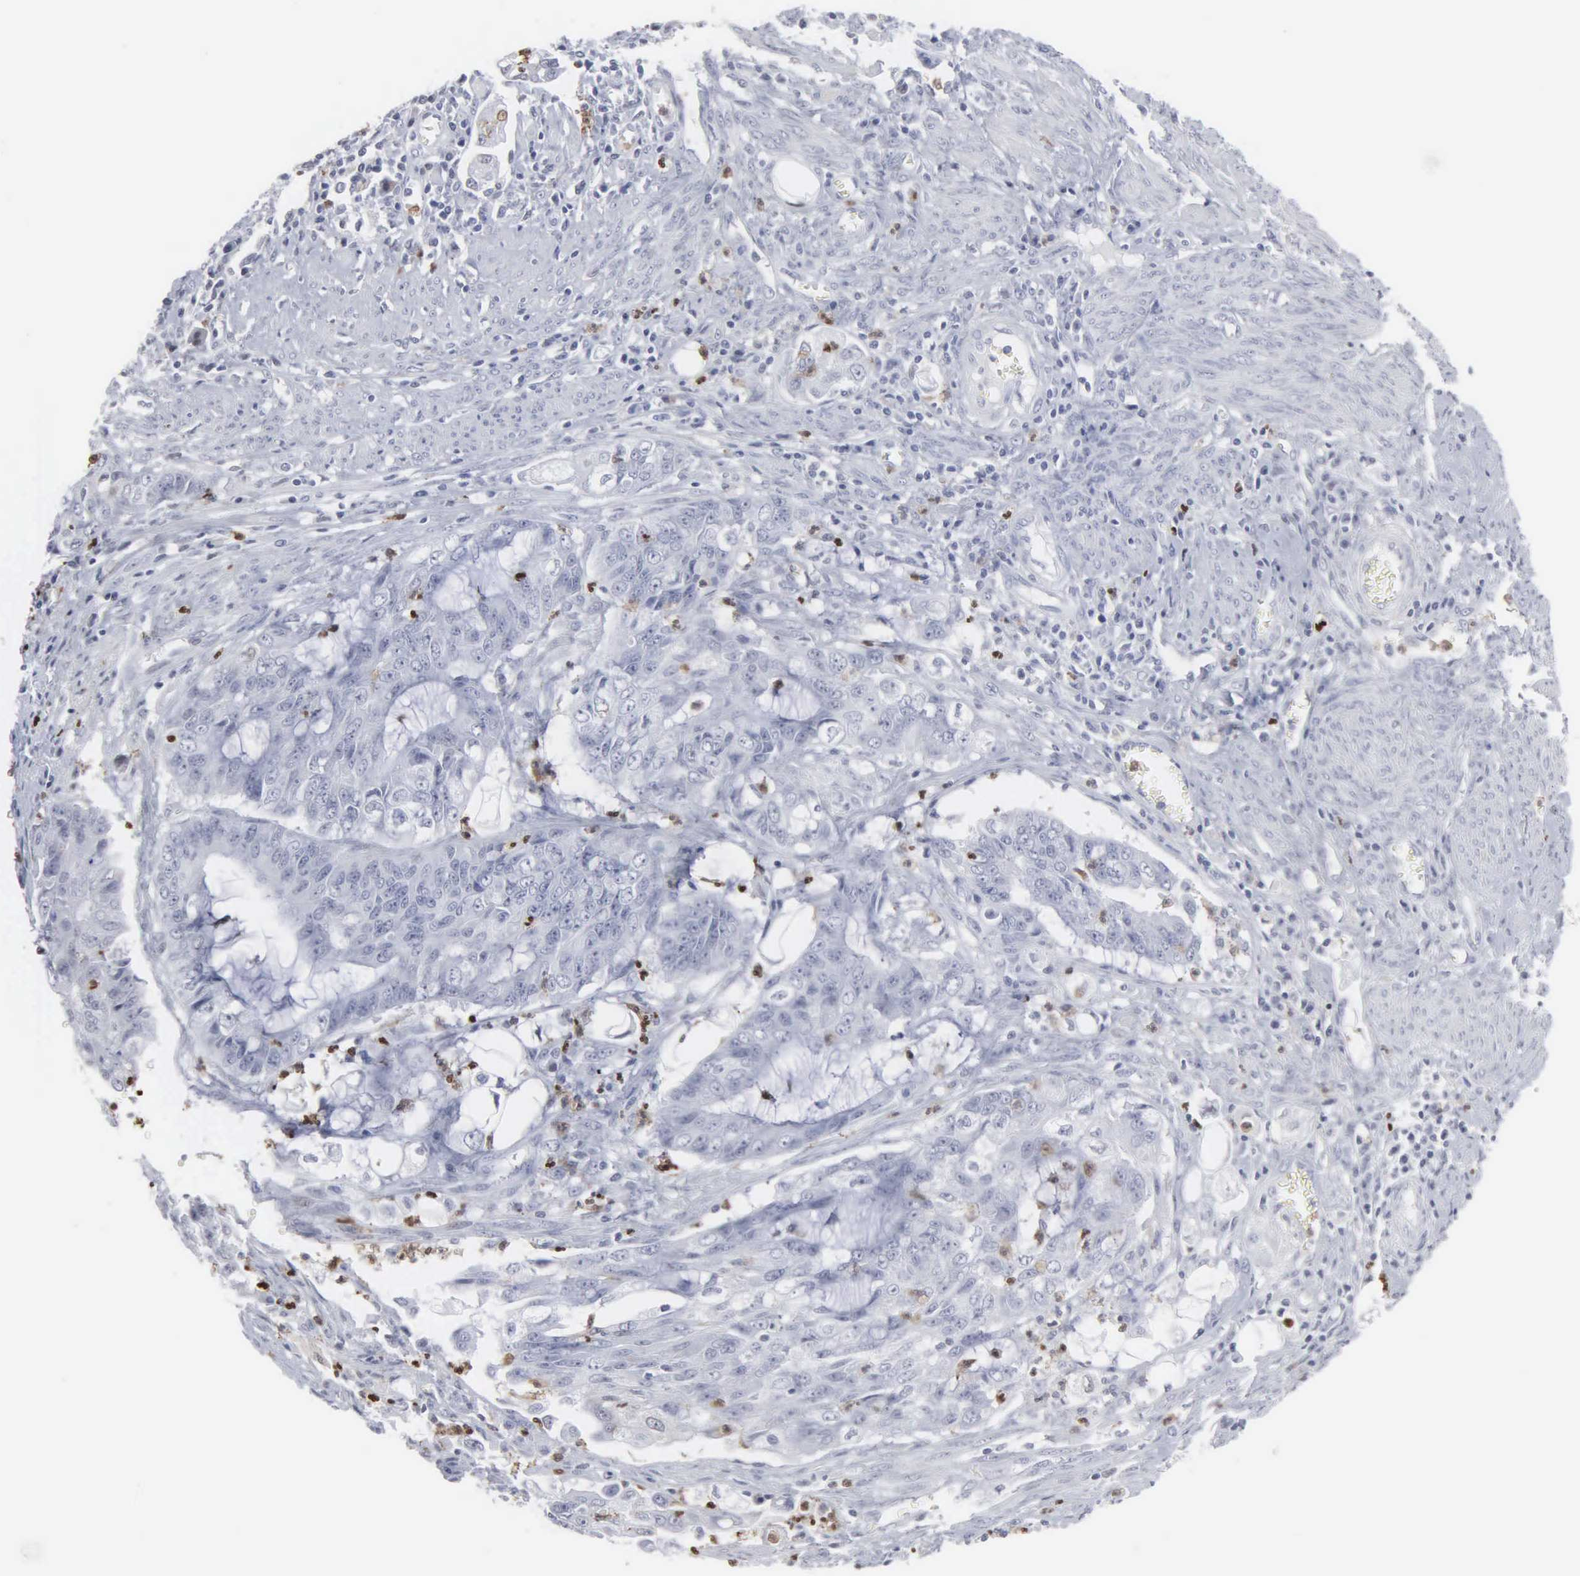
{"staining": {"intensity": "negative", "quantity": "none", "location": "none"}, "tissue": "endometrial cancer", "cell_type": "Tumor cells", "image_type": "cancer", "snomed": [{"axis": "morphology", "description": "Adenocarcinoma, NOS"}, {"axis": "topography", "description": "Endometrium"}], "caption": "Endometrial cancer (adenocarcinoma) was stained to show a protein in brown. There is no significant staining in tumor cells.", "gene": "SPIN3", "patient": {"sex": "female", "age": 75}}